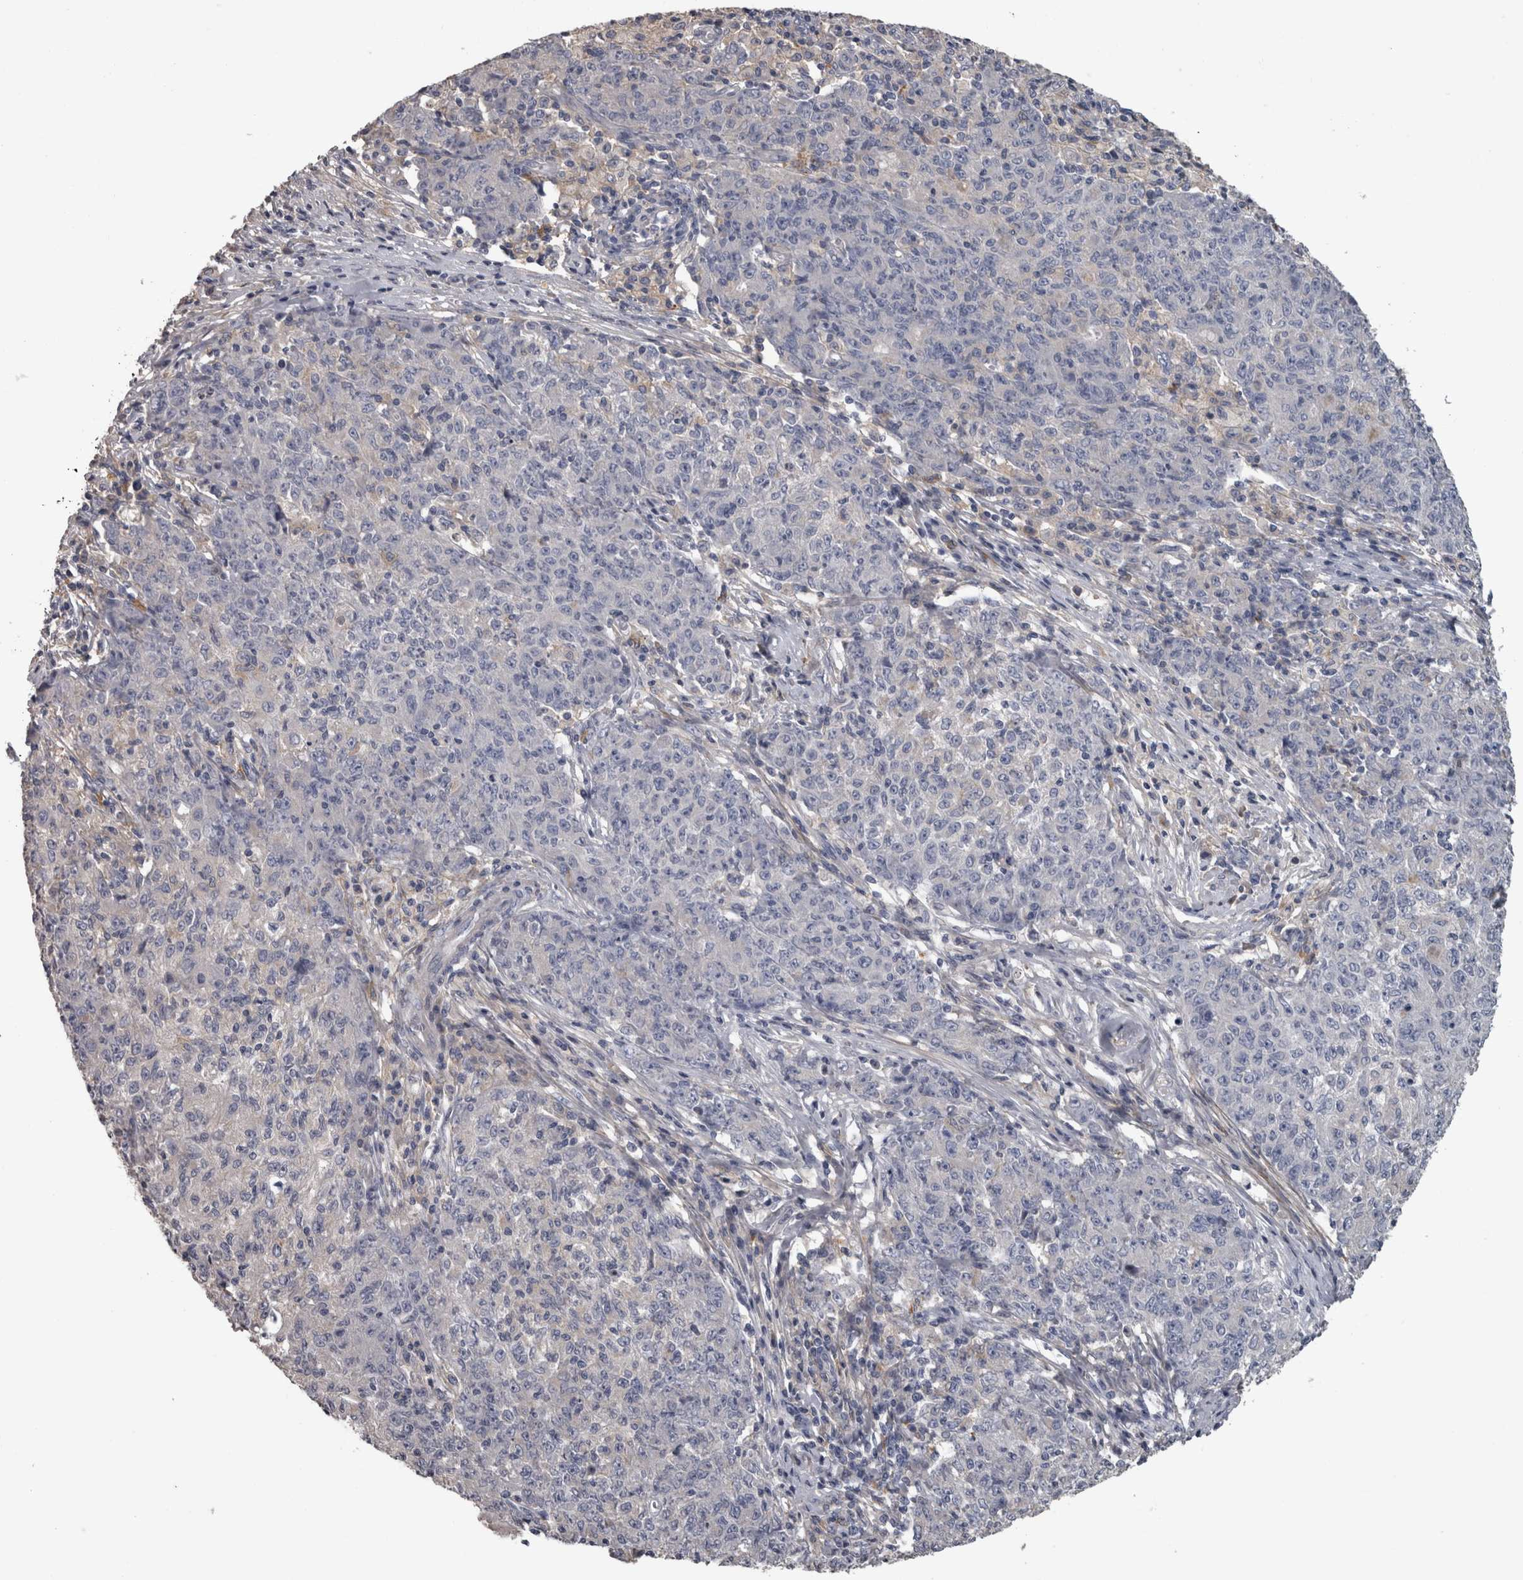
{"staining": {"intensity": "negative", "quantity": "none", "location": "none"}, "tissue": "ovarian cancer", "cell_type": "Tumor cells", "image_type": "cancer", "snomed": [{"axis": "morphology", "description": "Carcinoma, endometroid"}, {"axis": "topography", "description": "Ovary"}], "caption": "Image shows no significant protein staining in tumor cells of ovarian endometroid carcinoma.", "gene": "EFEMP2", "patient": {"sex": "female", "age": 42}}